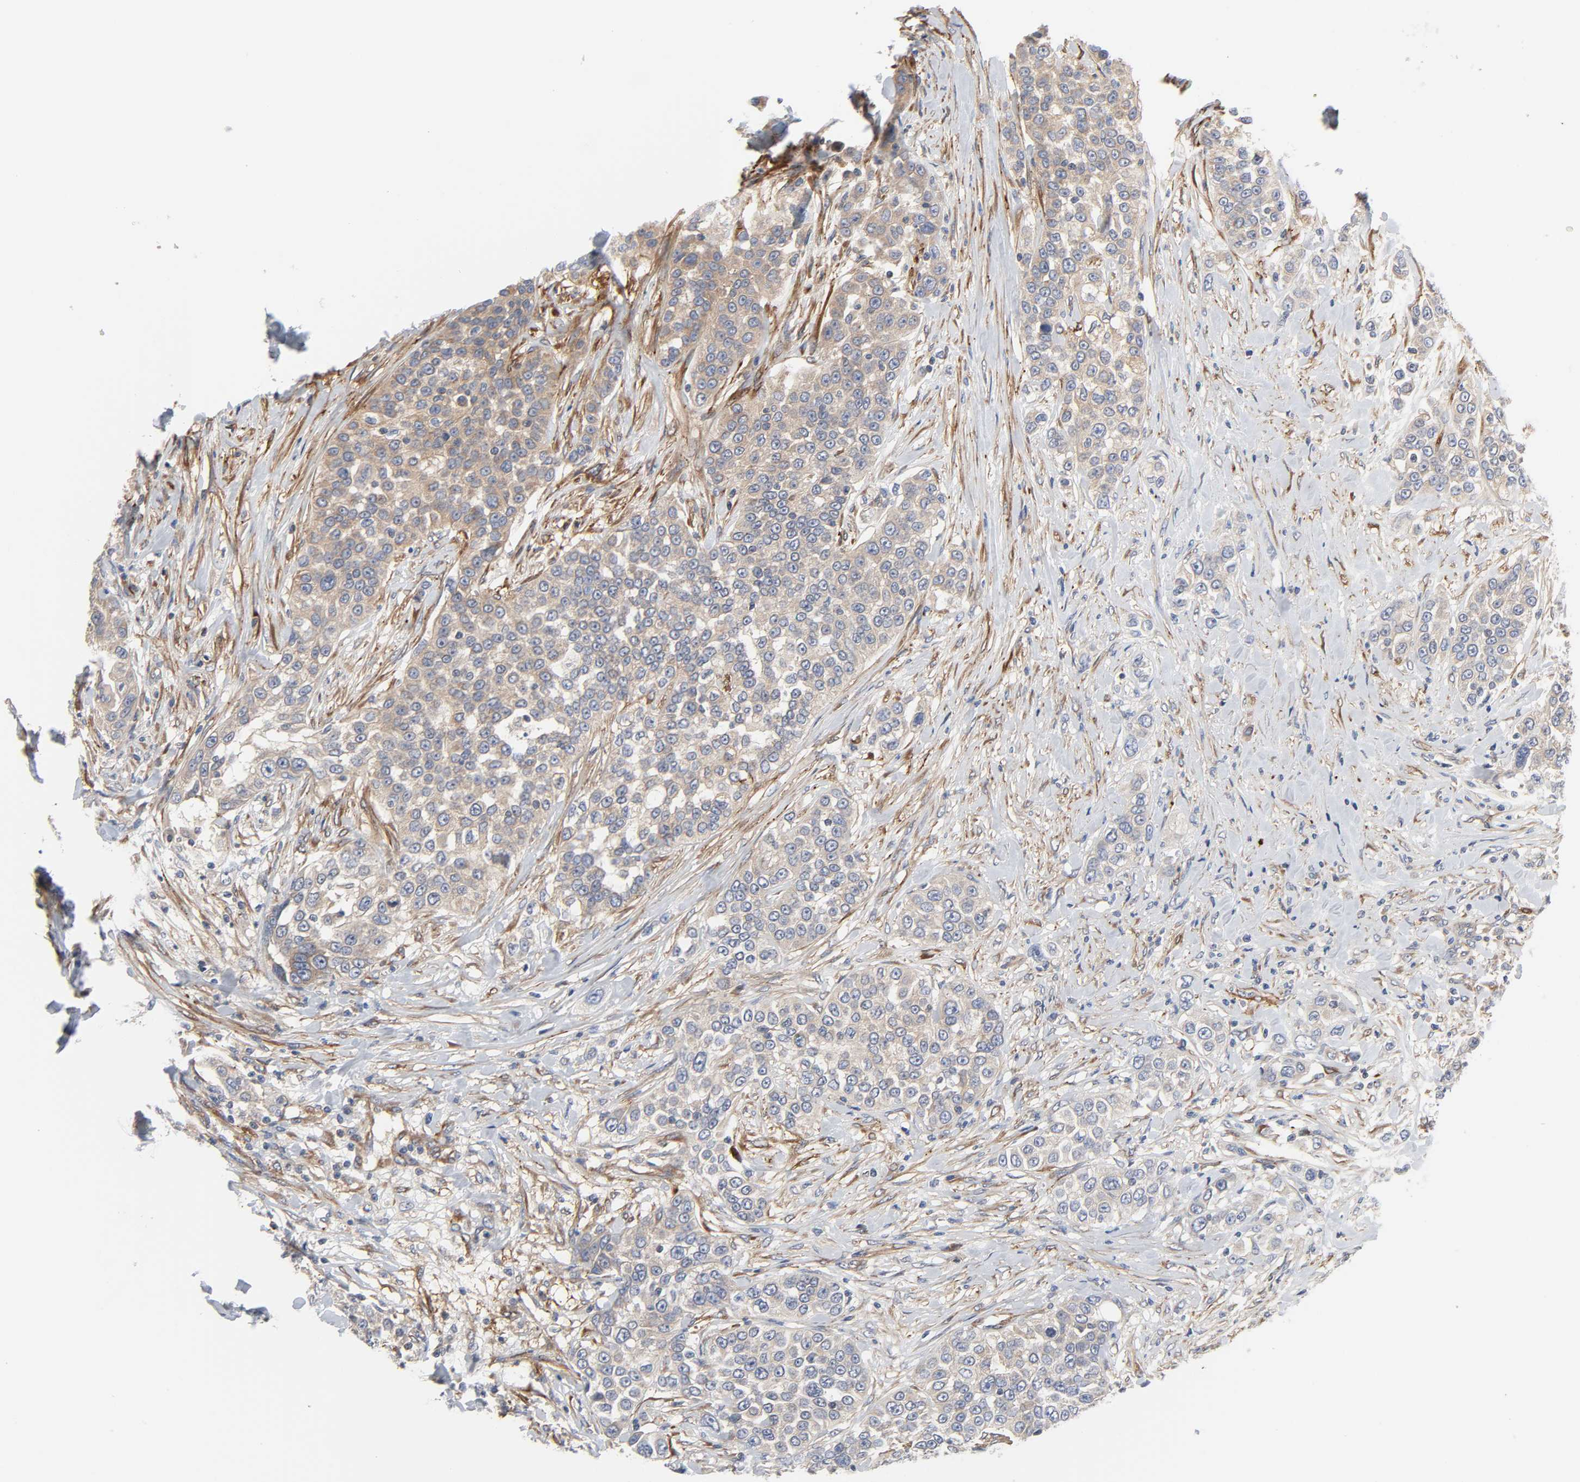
{"staining": {"intensity": "weak", "quantity": ">75%", "location": "cytoplasmic/membranous"}, "tissue": "urothelial cancer", "cell_type": "Tumor cells", "image_type": "cancer", "snomed": [{"axis": "morphology", "description": "Urothelial carcinoma, High grade"}, {"axis": "topography", "description": "Urinary bladder"}], "caption": "Immunohistochemistry (IHC) image of neoplastic tissue: human high-grade urothelial carcinoma stained using IHC displays low levels of weak protein expression localized specifically in the cytoplasmic/membranous of tumor cells, appearing as a cytoplasmic/membranous brown color.", "gene": "ARHGAP1", "patient": {"sex": "female", "age": 80}}